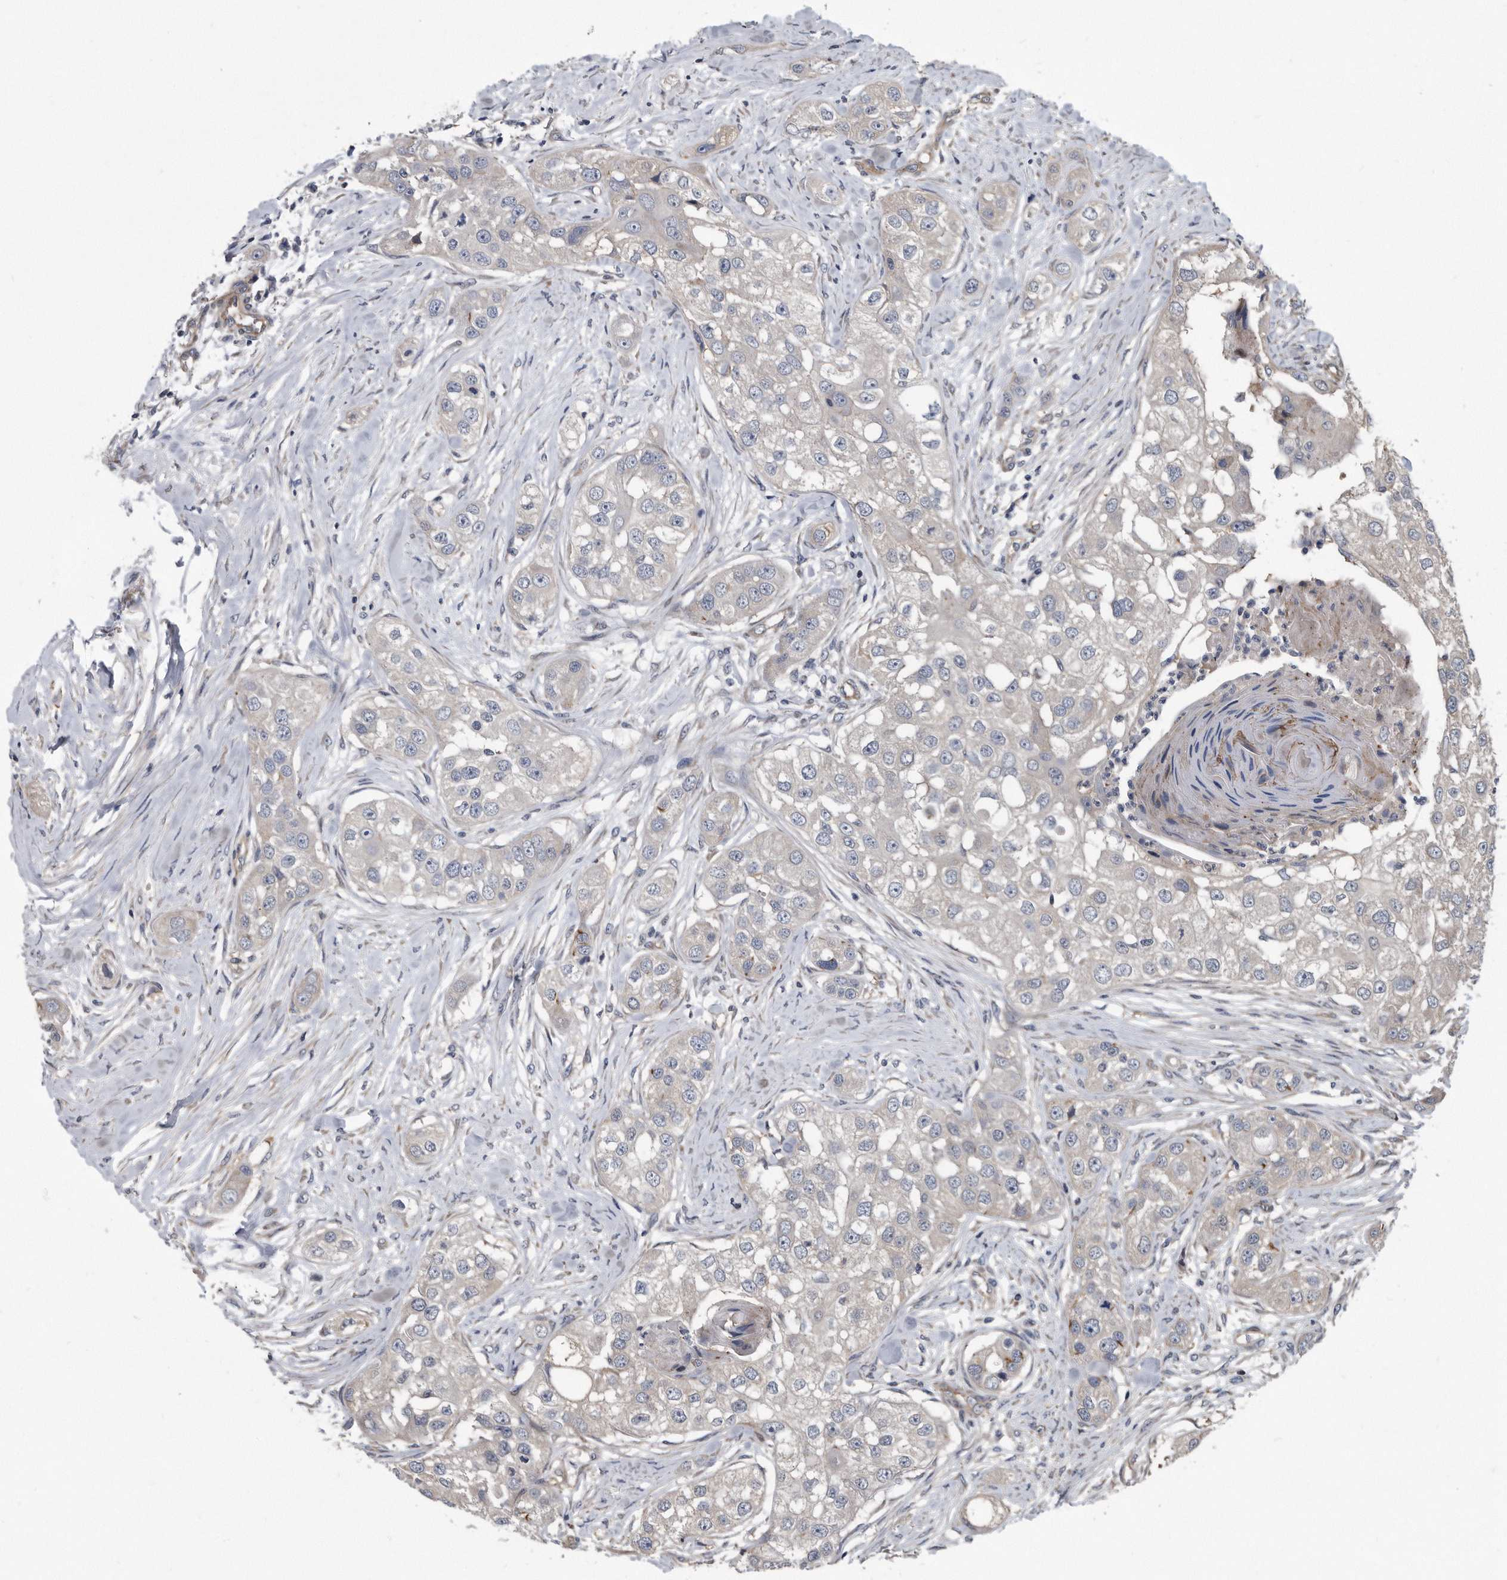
{"staining": {"intensity": "negative", "quantity": "none", "location": "none"}, "tissue": "head and neck cancer", "cell_type": "Tumor cells", "image_type": "cancer", "snomed": [{"axis": "morphology", "description": "Normal tissue, NOS"}, {"axis": "morphology", "description": "Squamous cell carcinoma, NOS"}, {"axis": "topography", "description": "Skeletal muscle"}, {"axis": "topography", "description": "Head-Neck"}], "caption": "Immunohistochemical staining of head and neck cancer demonstrates no significant staining in tumor cells. Nuclei are stained in blue.", "gene": "ARMCX1", "patient": {"sex": "male", "age": 51}}